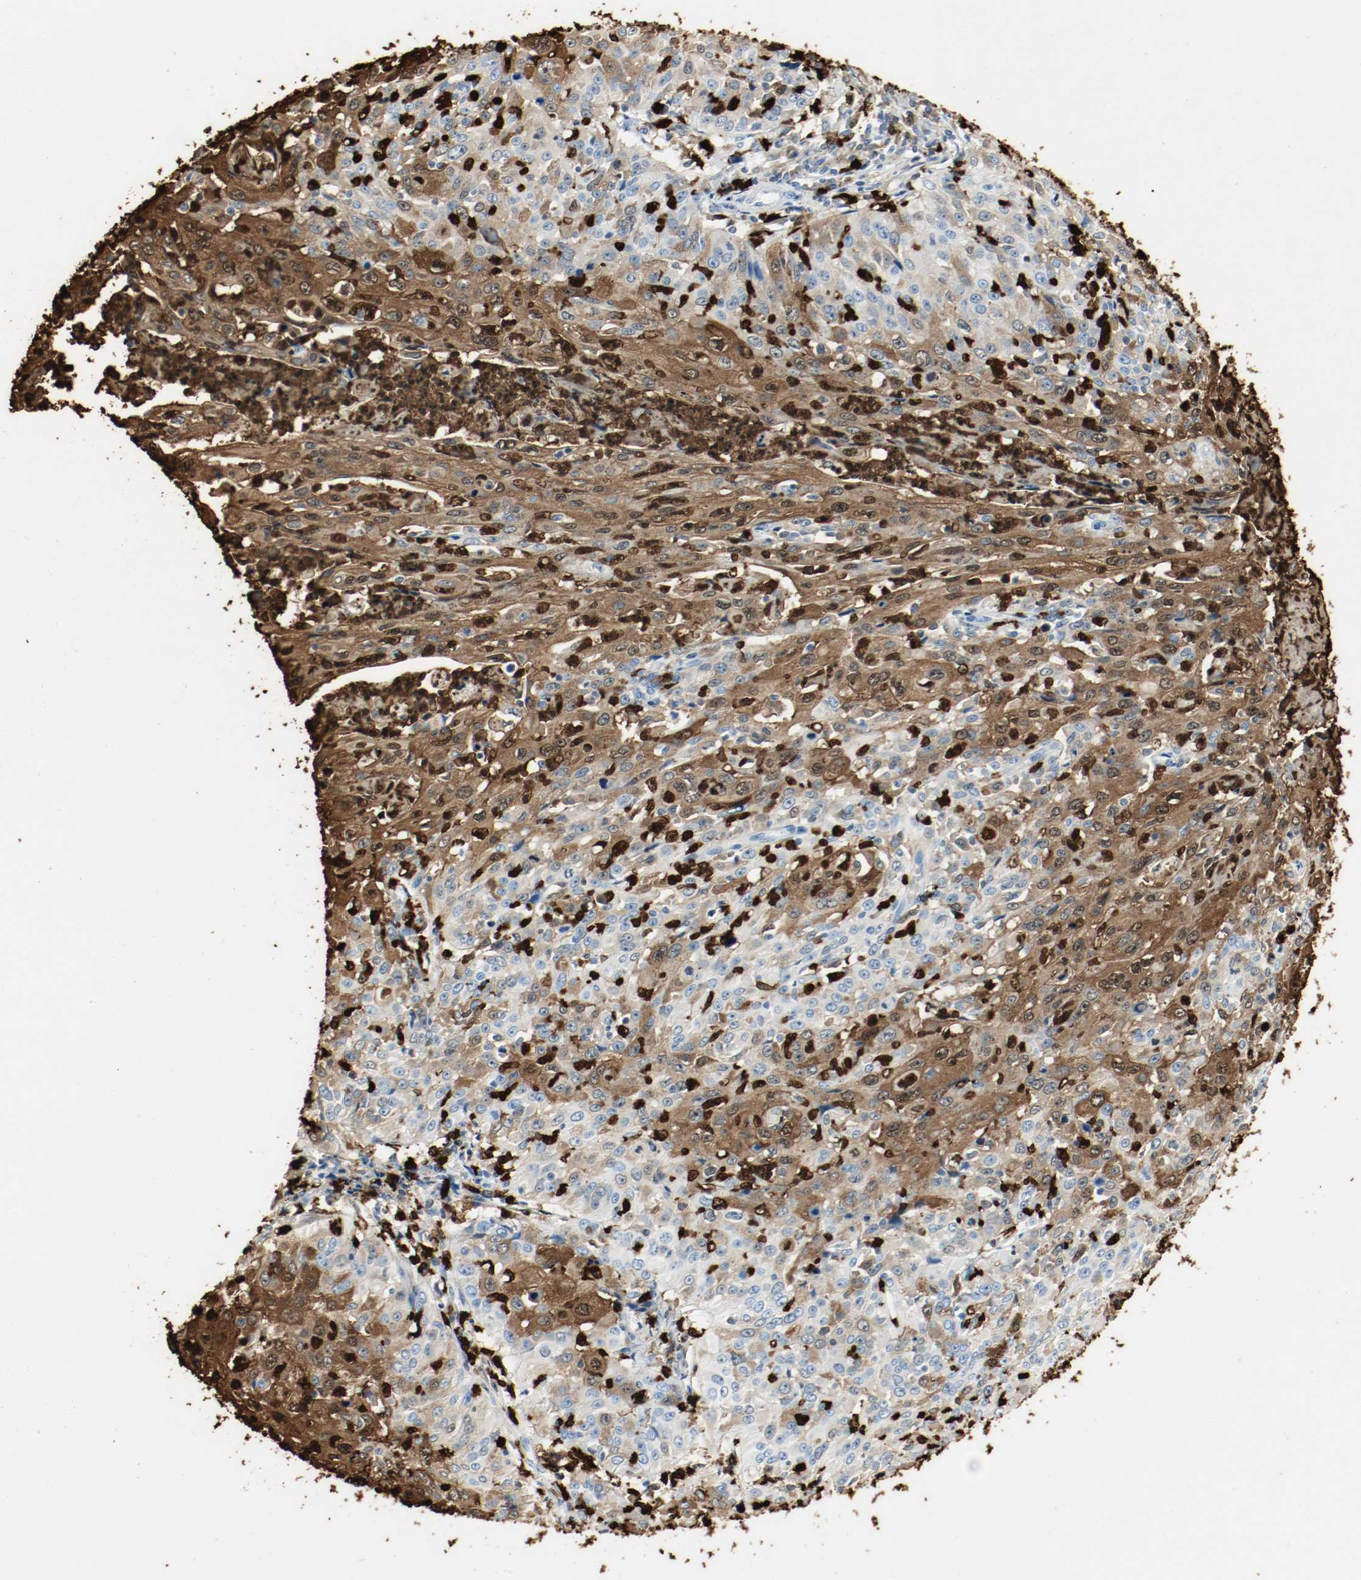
{"staining": {"intensity": "strong", "quantity": "25%-75%", "location": "cytoplasmic/membranous"}, "tissue": "cervical cancer", "cell_type": "Tumor cells", "image_type": "cancer", "snomed": [{"axis": "morphology", "description": "Squamous cell carcinoma, NOS"}, {"axis": "topography", "description": "Cervix"}], "caption": "Protein expression analysis of cervical cancer (squamous cell carcinoma) demonstrates strong cytoplasmic/membranous staining in about 25%-75% of tumor cells.", "gene": "S100A9", "patient": {"sex": "female", "age": 39}}